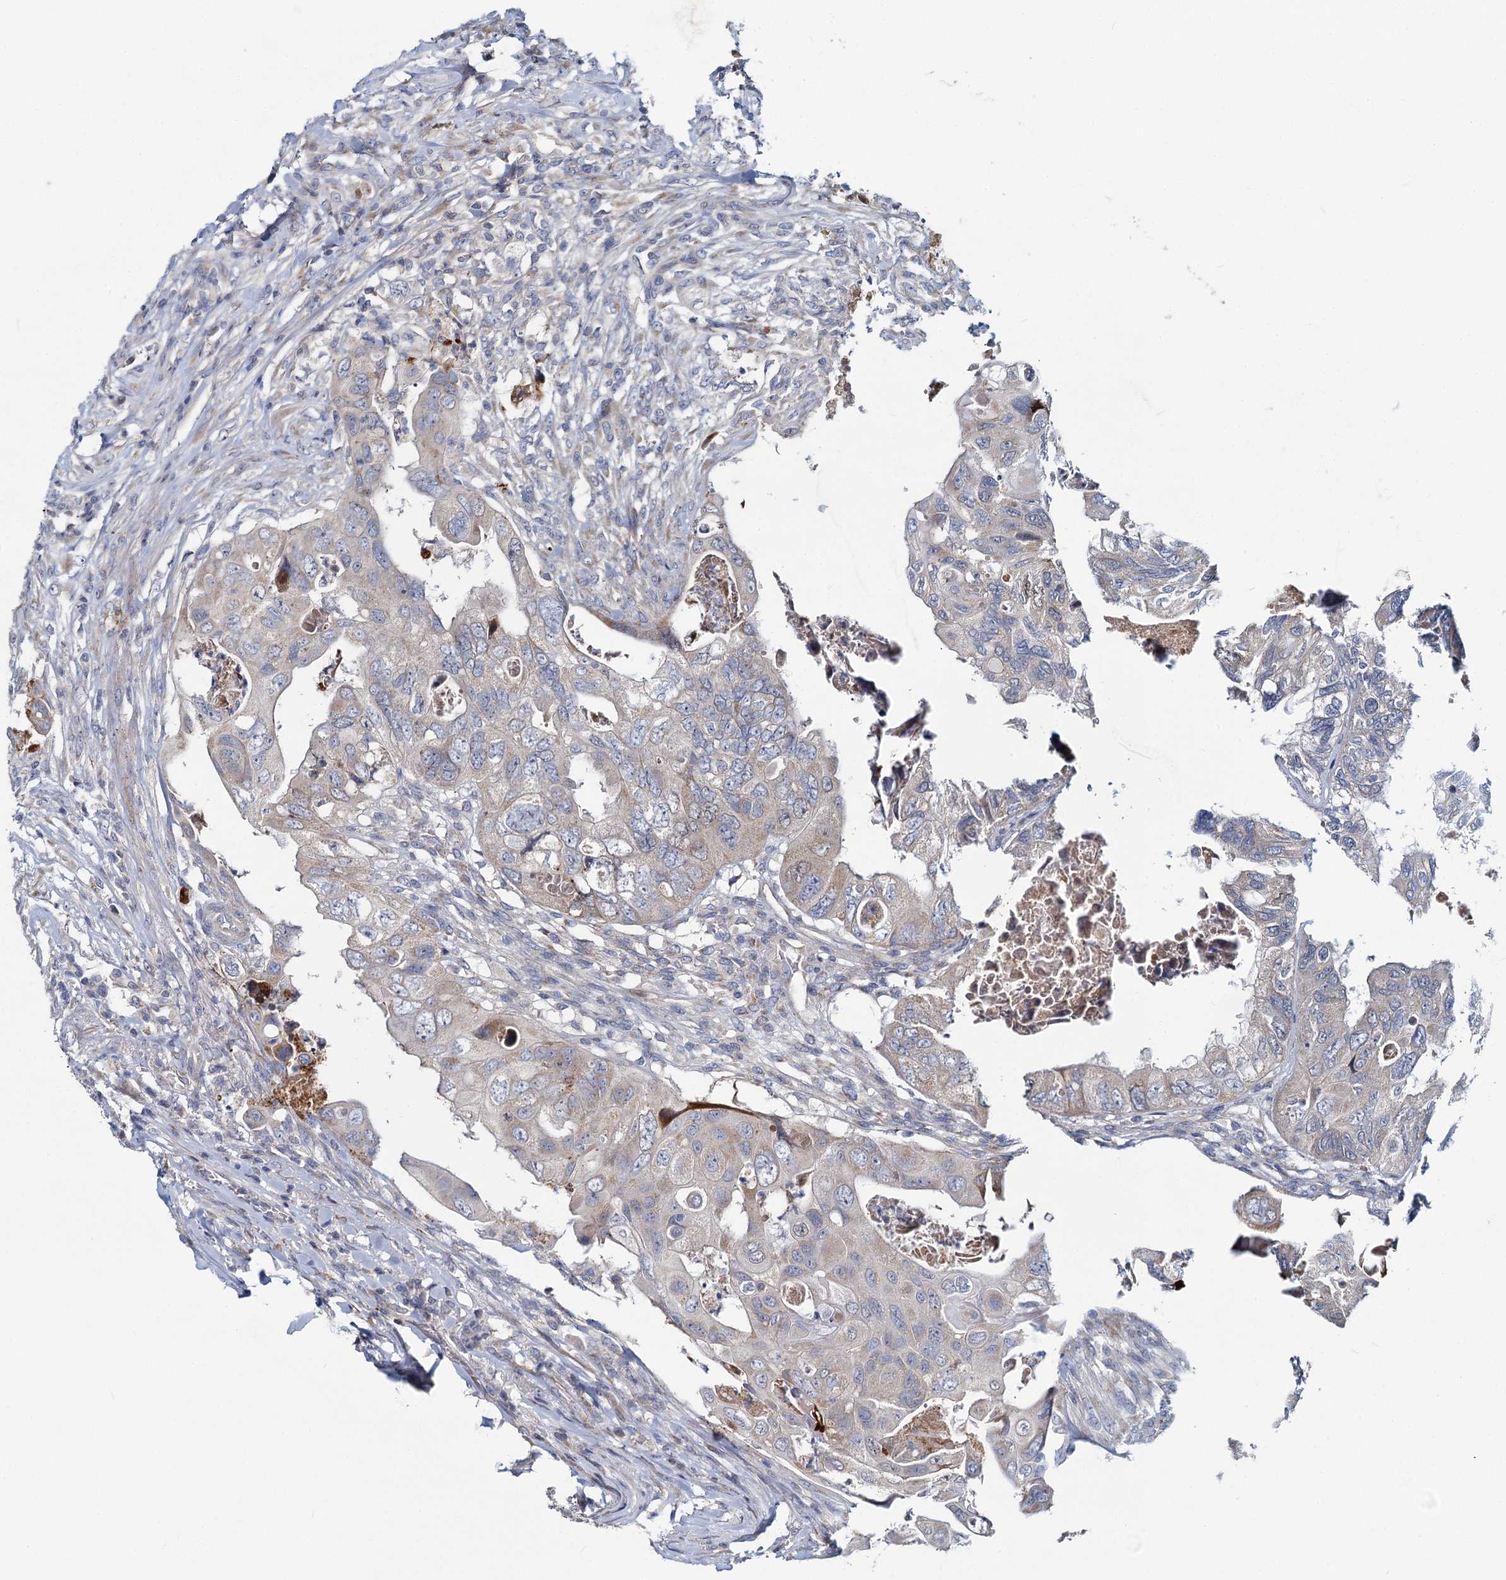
{"staining": {"intensity": "moderate", "quantity": "<25%", "location": "cytoplasmic/membranous"}, "tissue": "colorectal cancer", "cell_type": "Tumor cells", "image_type": "cancer", "snomed": [{"axis": "morphology", "description": "Adenocarcinoma, NOS"}, {"axis": "topography", "description": "Rectum"}], "caption": "Tumor cells demonstrate moderate cytoplasmic/membranous positivity in about <25% of cells in colorectal cancer (adenocarcinoma).", "gene": "DCUN1D2", "patient": {"sex": "male", "age": 63}}